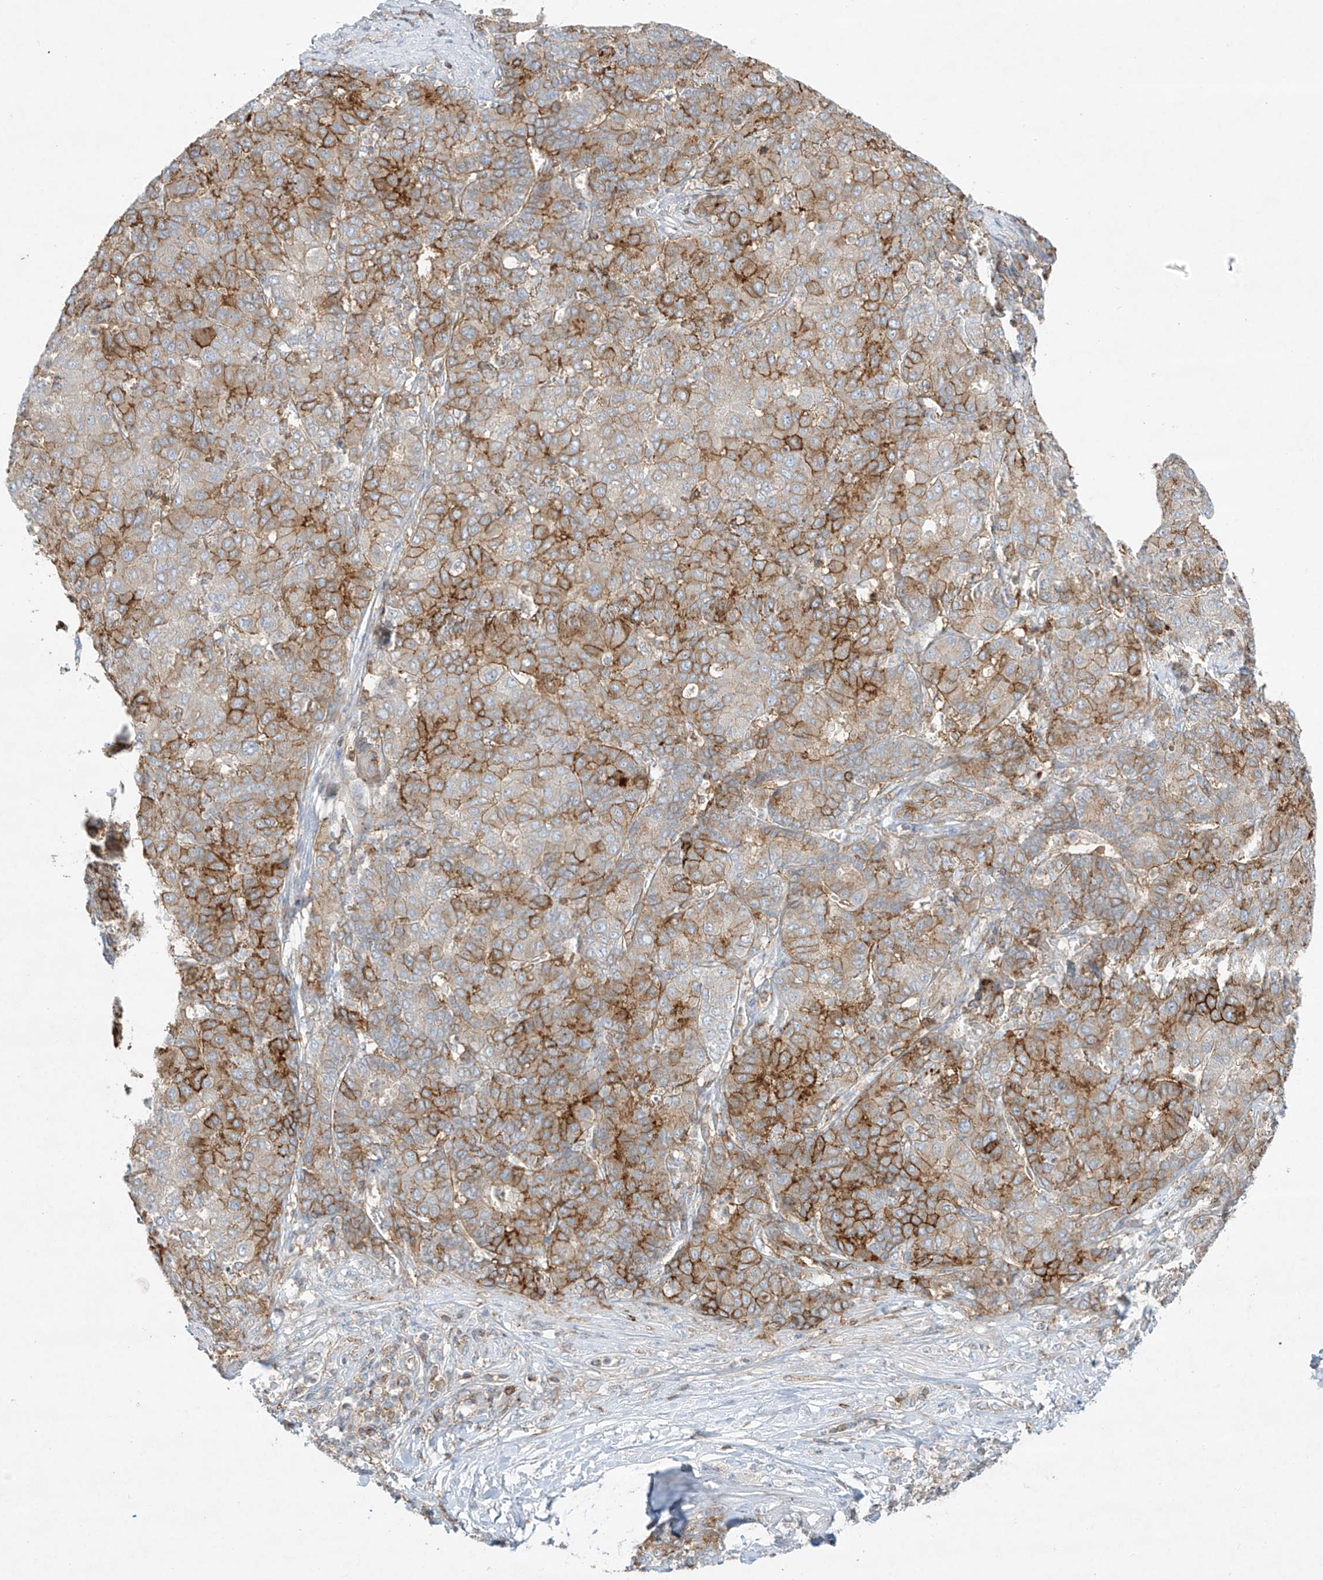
{"staining": {"intensity": "strong", "quantity": "25%-75%", "location": "cytoplasmic/membranous"}, "tissue": "liver cancer", "cell_type": "Tumor cells", "image_type": "cancer", "snomed": [{"axis": "morphology", "description": "Carcinoma, Hepatocellular, NOS"}, {"axis": "topography", "description": "Liver"}], "caption": "A high amount of strong cytoplasmic/membranous staining is appreciated in approximately 25%-75% of tumor cells in liver cancer tissue.", "gene": "HLA-E", "patient": {"sex": "male", "age": 65}}